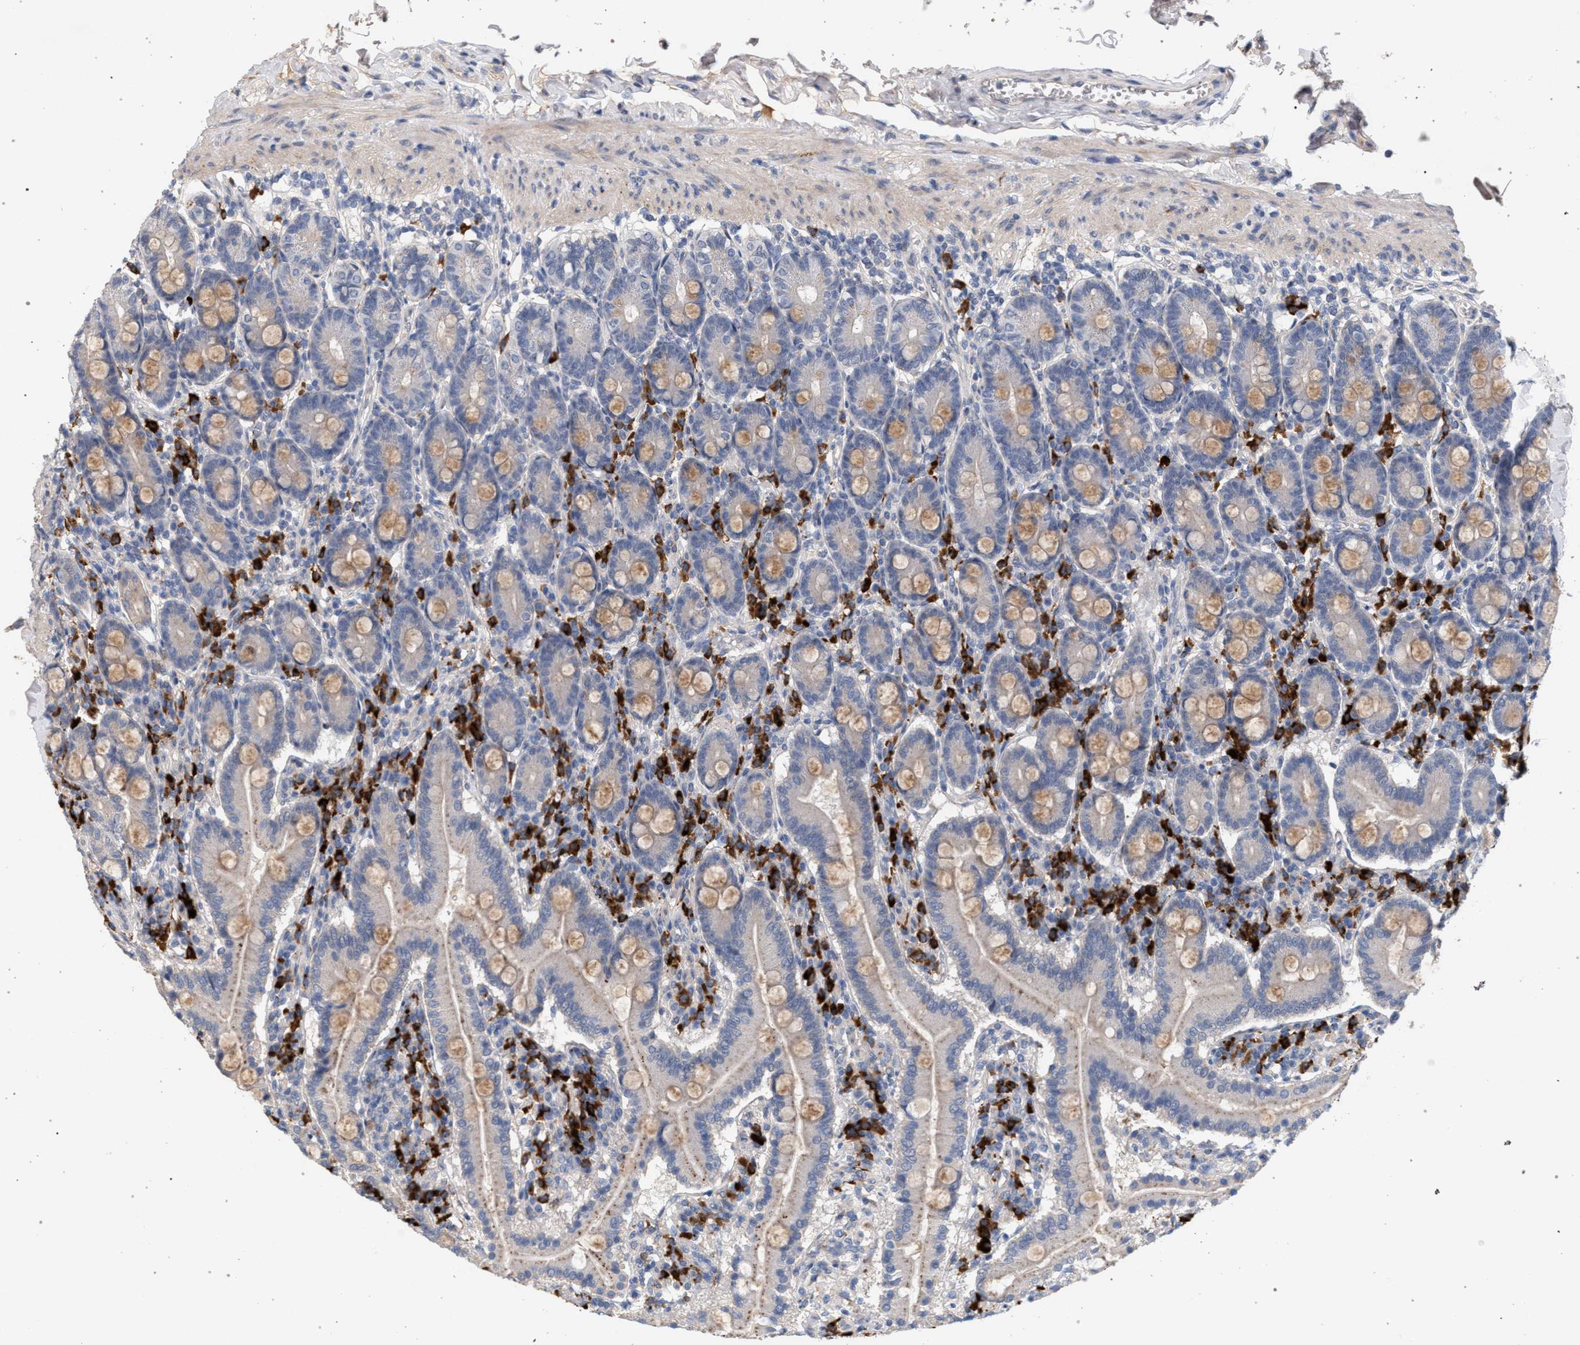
{"staining": {"intensity": "moderate", "quantity": "25%-75%", "location": "cytoplasmic/membranous"}, "tissue": "duodenum", "cell_type": "Glandular cells", "image_type": "normal", "snomed": [{"axis": "morphology", "description": "Normal tissue, NOS"}, {"axis": "topography", "description": "Duodenum"}], "caption": "The histopathology image exhibits immunohistochemical staining of normal duodenum. There is moderate cytoplasmic/membranous positivity is present in approximately 25%-75% of glandular cells. The staining is performed using DAB (3,3'-diaminobenzidine) brown chromogen to label protein expression. The nuclei are counter-stained blue using hematoxylin.", "gene": "MAMDC2", "patient": {"sex": "male", "age": 50}}